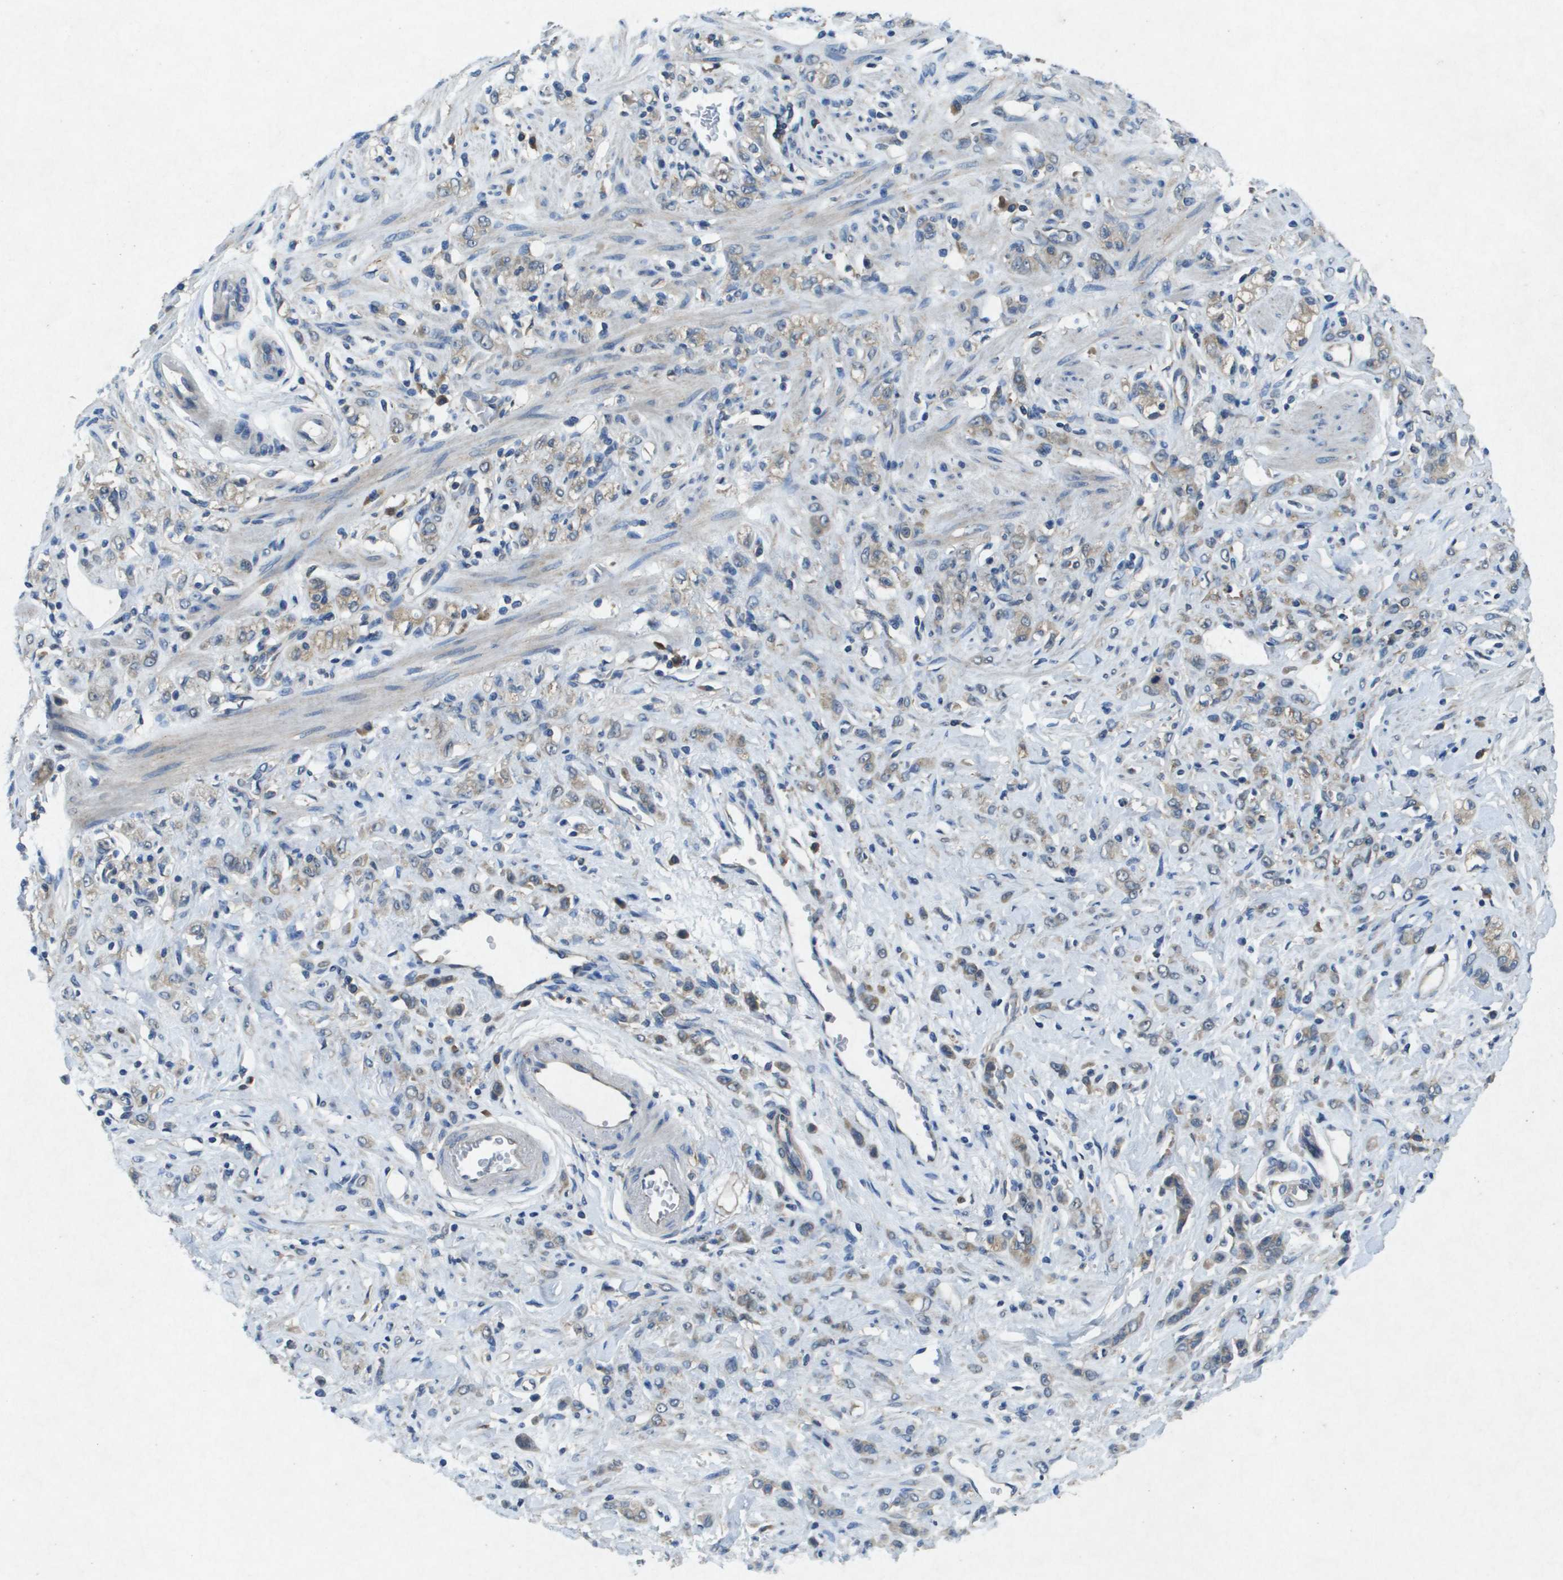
{"staining": {"intensity": "weak", "quantity": "25%-75%", "location": "cytoplasmic/membranous"}, "tissue": "stomach cancer", "cell_type": "Tumor cells", "image_type": "cancer", "snomed": [{"axis": "morphology", "description": "Normal tissue, NOS"}, {"axis": "morphology", "description": "Adenocarcinoma, NOS"}, {"axis": "topography", "description": "Stomach"}], "caption": "Stomach adenocarcinoma stained for a protein exhibits weak cytoplasmic/membranous positivity in tumor cells.", "gene": "PTPRT", "patient": {"sex": "male", "age": 82}}